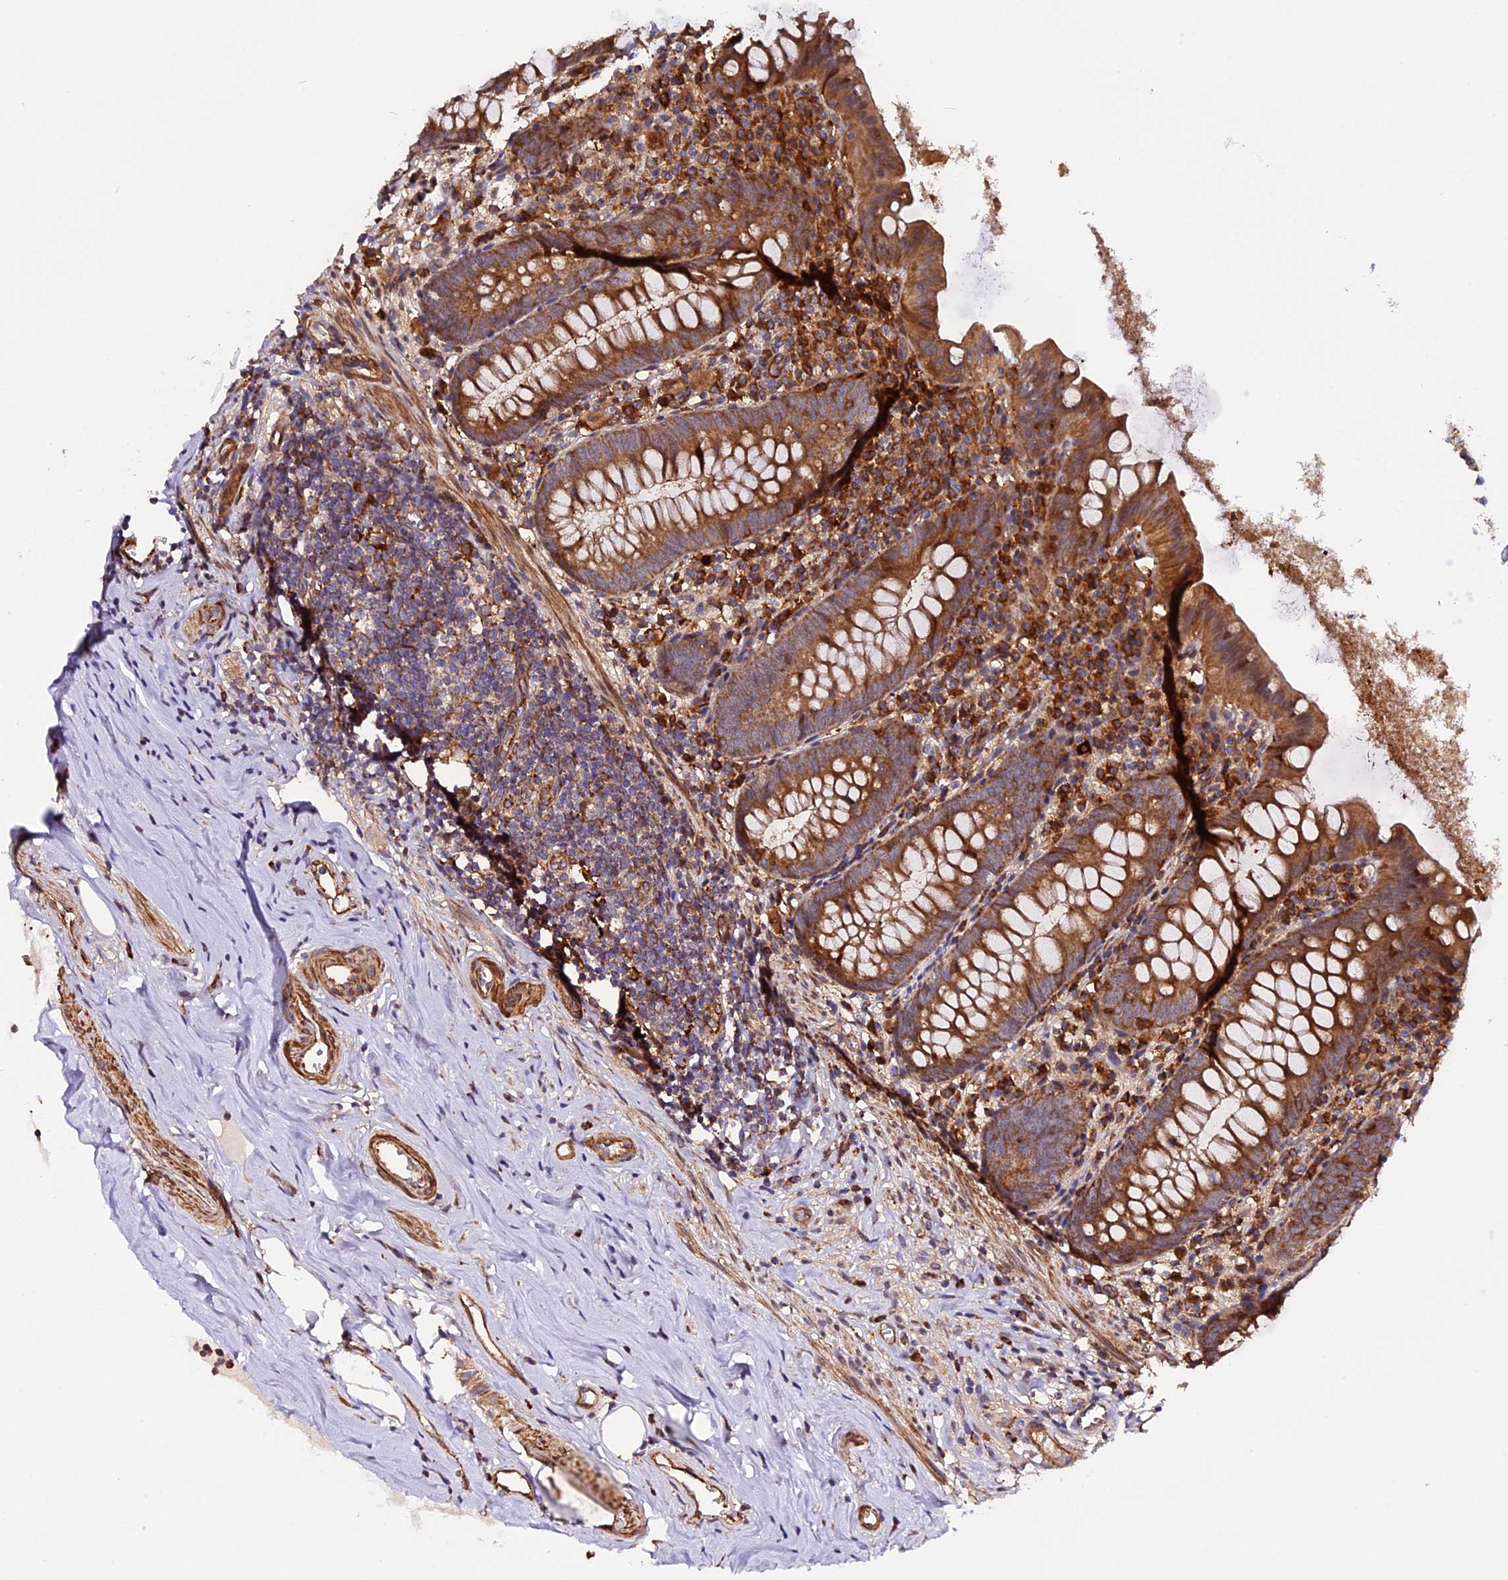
{"staining": {"intensity": "strong", "quantity": ">75%", "location": "cytoplasmic/membranous"}, "tissue": "appendix", "cell_type": "Glandular cells", "image_type": "normal", "snomed": [{"axis": "morphology", "description": "Normal tissue, NOS"}, {"axis": "topography", "description": "Appendix"}], "caption": "Glandular cells show strong cytoplasmic/membranous positivity in about >75% of cells in normal appendix.", "gene": "HERPUD1", "patient": {"sex": "female", "age": 51}}